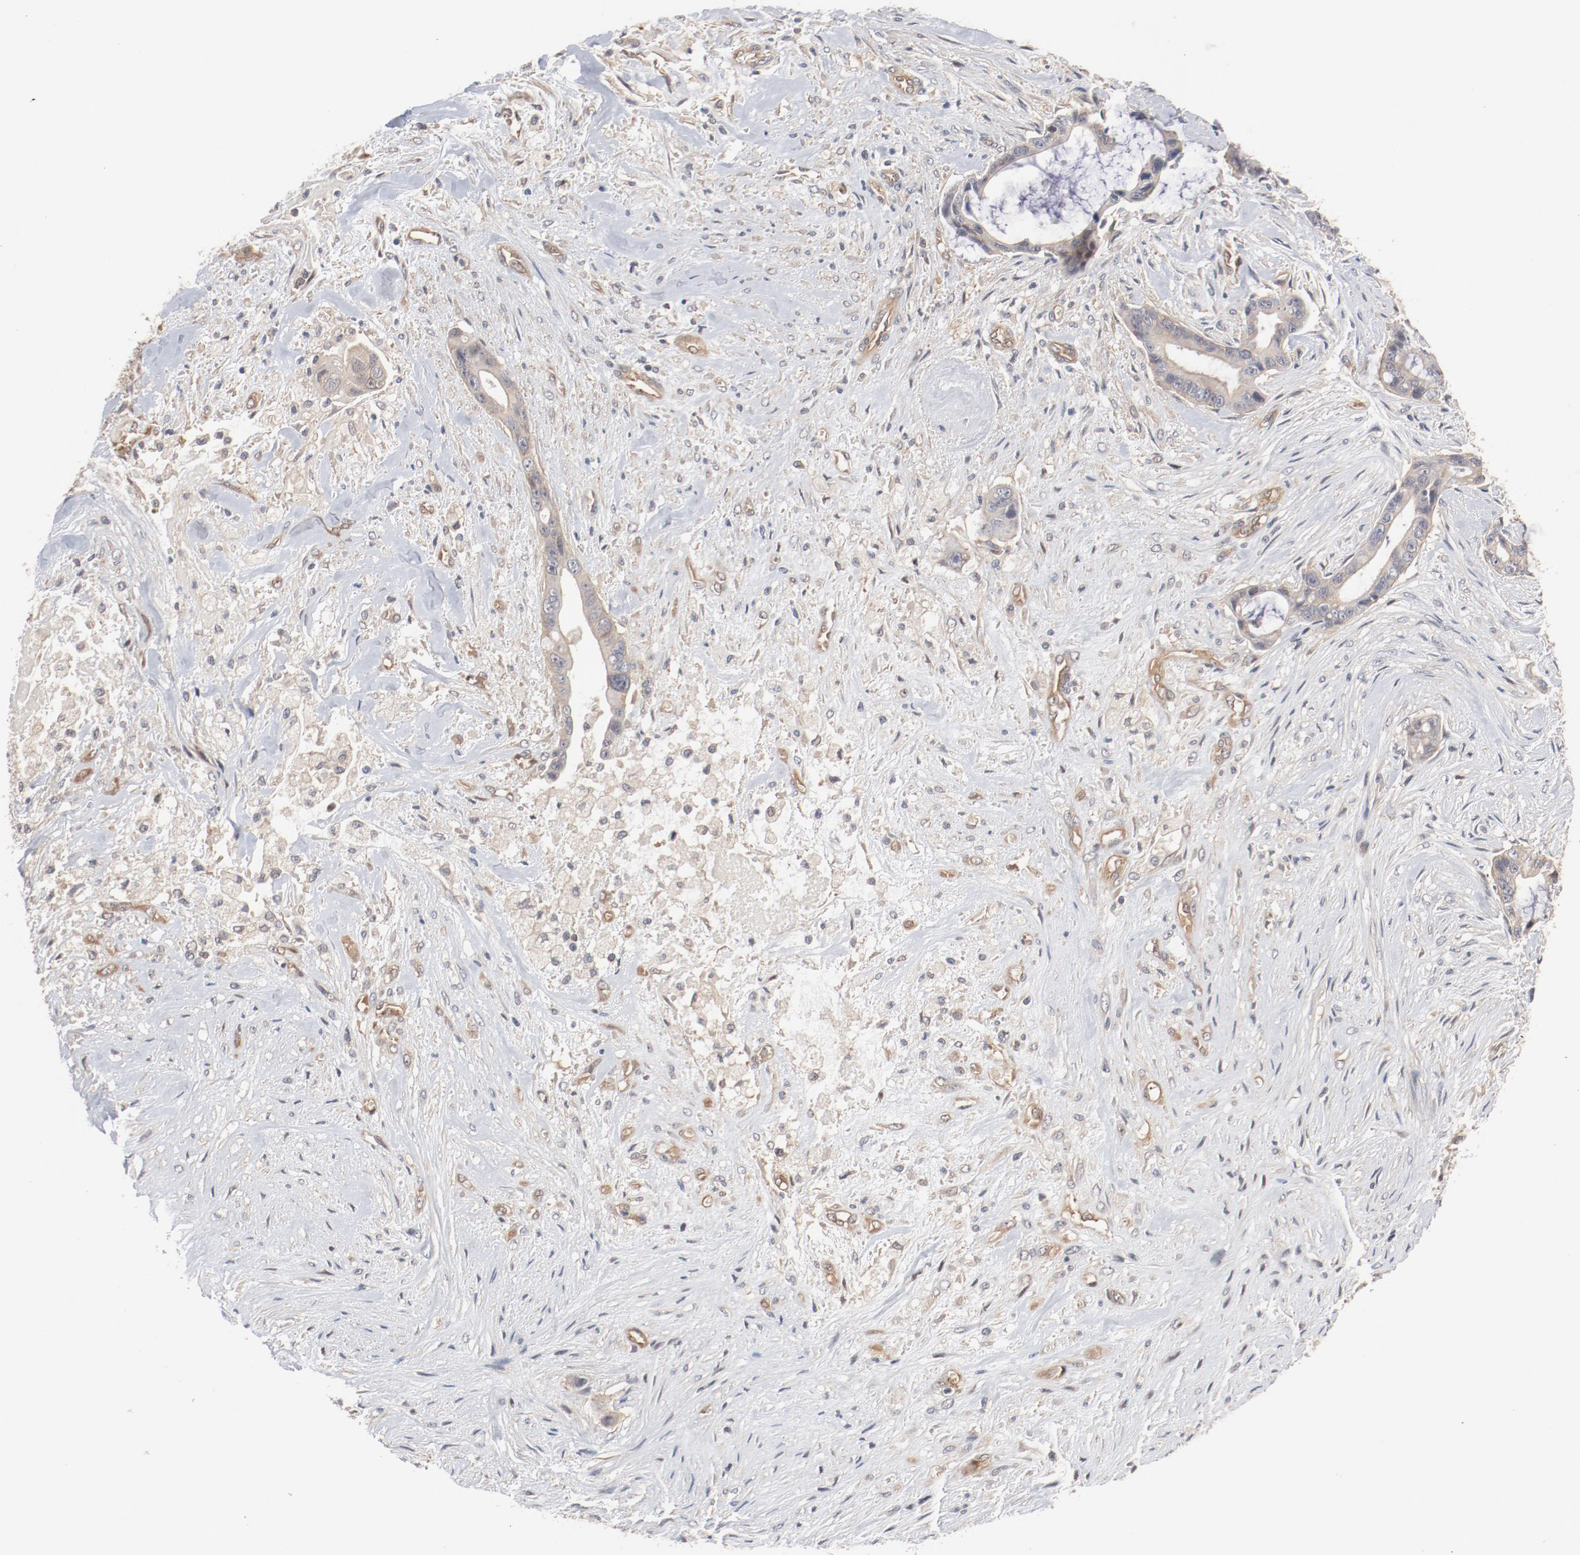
{"staining": {"intensity": "negative", "quantity": "none", "location": "none"}, "tissue": "liver cancer", "cell_type": "Tumor cells", "image_type": "cancer", "snomed": [{"axis": "morphology", "description": "Cholangiocarcinoma"}, {"axis": "topography", "description": "Liver"}], "caption": "Immunohistochemistry micrograph of liver cholangiocarcinoma stained for a protein (brown), which reveals no expression in tumor cells.", "gene": "PITPNM2", "patient": {"sex": "female", "age": 55}}